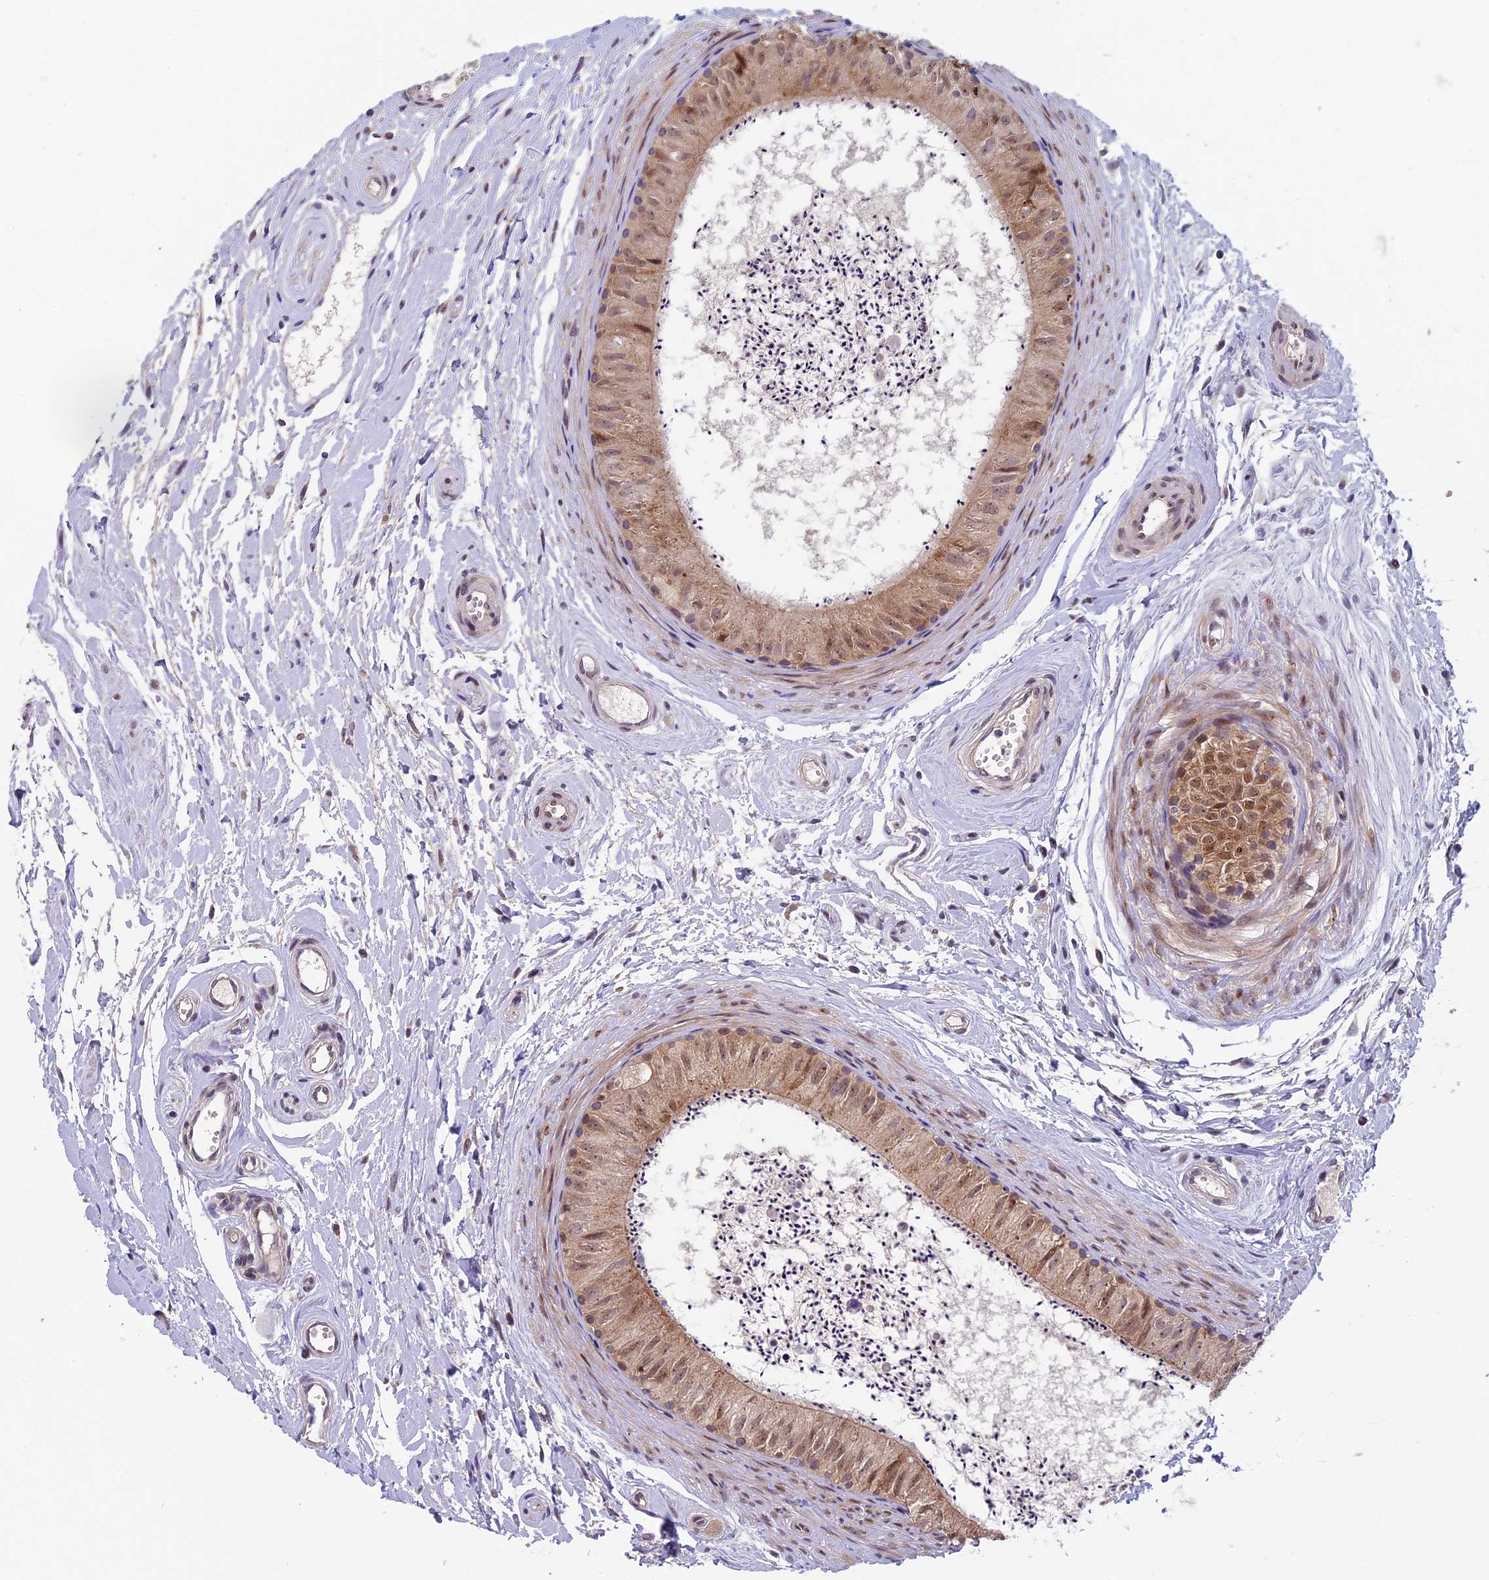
{"staining": {"intensity": "weak", "quantity": ">75%", "location": "cytoplasmic/membranous"}, "tissue": "epididymis", "cell_type": "Glandular cells", "image_type": "normal", "snomed": [{"axis": "morphology", "description": "Normal tissue, NOS"}, {"axis": "topography", "description": "Epididymis"}], "caption": "Glandular cells demonstrate weak cytoplasmic/membranous expression in approximately >75% of cells in benign epididymis. Using DAB (brown) and hematoxylin (blue) stains, captured at high magnification using brightfield microscopy.", "gene": "CCDC9B", "patient": {"sex": "male", "age": 56}}